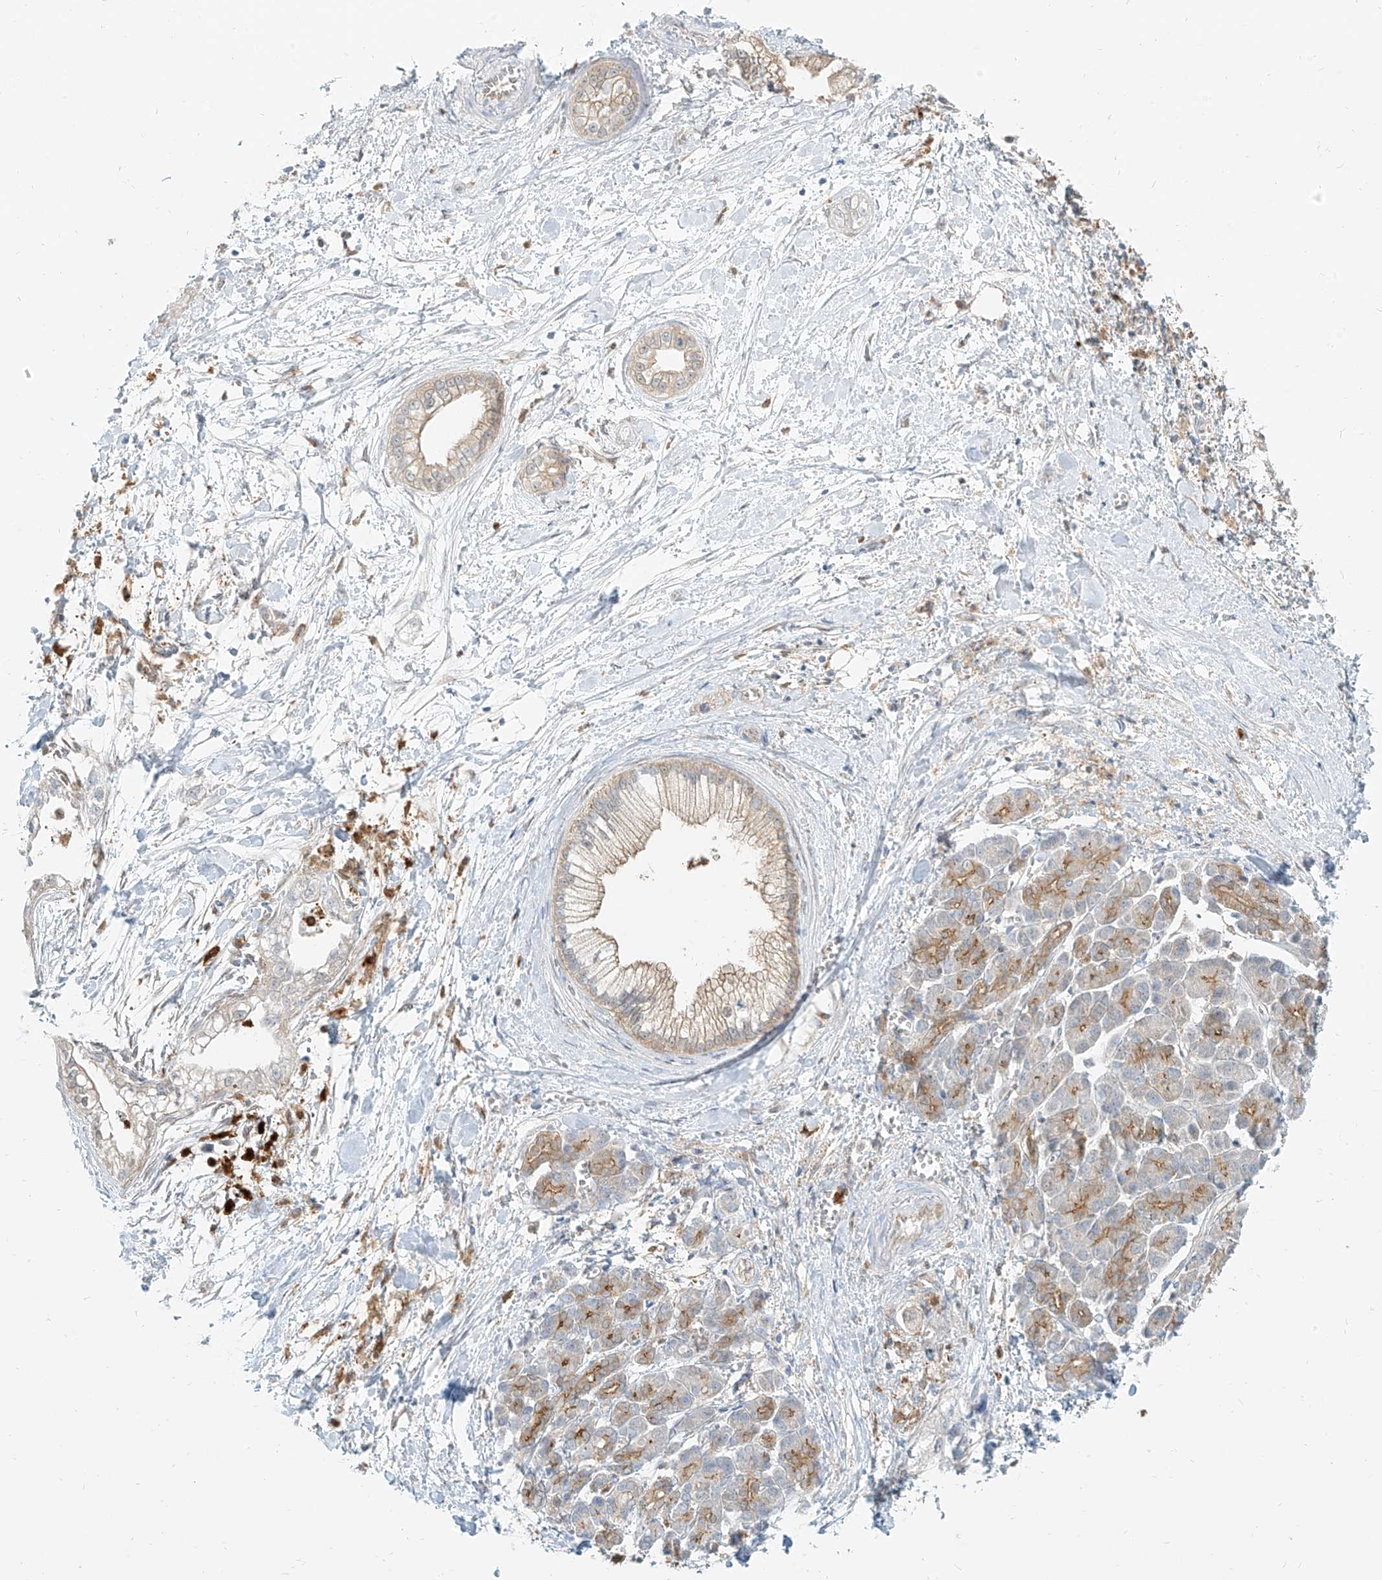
{"staining": {"intensity": "weak", "quantity": "<25%", "location": "cytoplasmic/membranous"}, "tissue": "pancreatic cancer", "cell_type": "Tumor cells", "image_type": "cancer", "snomed": [{"axis": "morphology", "description": "Adenocarcinoma, NOS"}, {"axis": "topography", "description": "Pancreas"}], "caption": "This is an IHC histopathology image of pancreatic cancer. There is no positivity in tumor cells.", "gene": "PGD", "patient": {"sex": "male", "age": 68}}